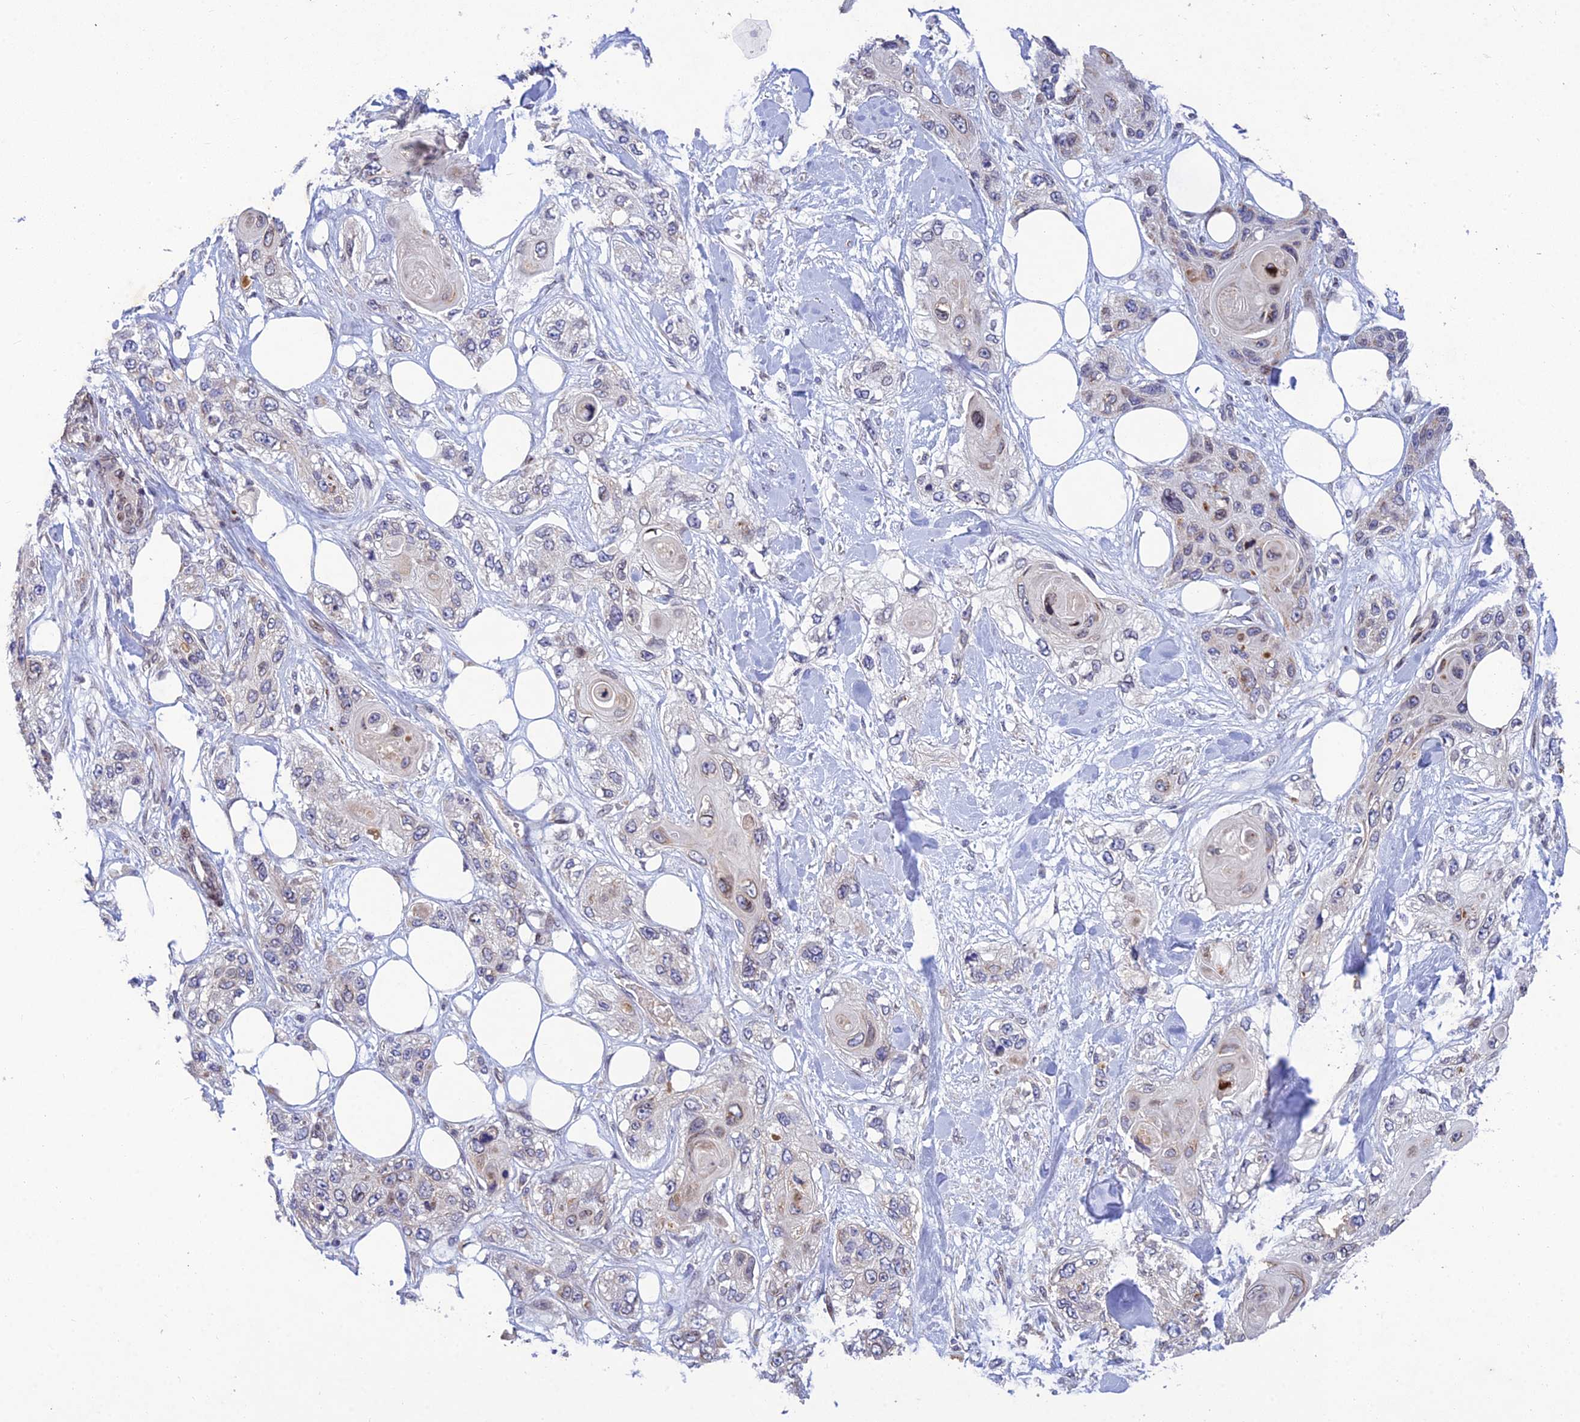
{"staining": {"intensity": "weak", "quantity": "<25%", "location": "cytoplasmic/membranous"}, "tissue": "skin cancer", "cell_type": "Tumor cells", "image_type": "cancer", "snomed": [{"axis": "morphology", "description": "Normal tissue, NOS"}, {"axis": "morphology", "description": "Squamous cell carcinoma, NOS"}, {"axis": "topography", "description": "Skin"}], "caption": "Tumor cells show no significant expression in skin squamous cell carcinoma.", "gene": "MGAT2", "patient": {"sex": "male", "age": 72}}